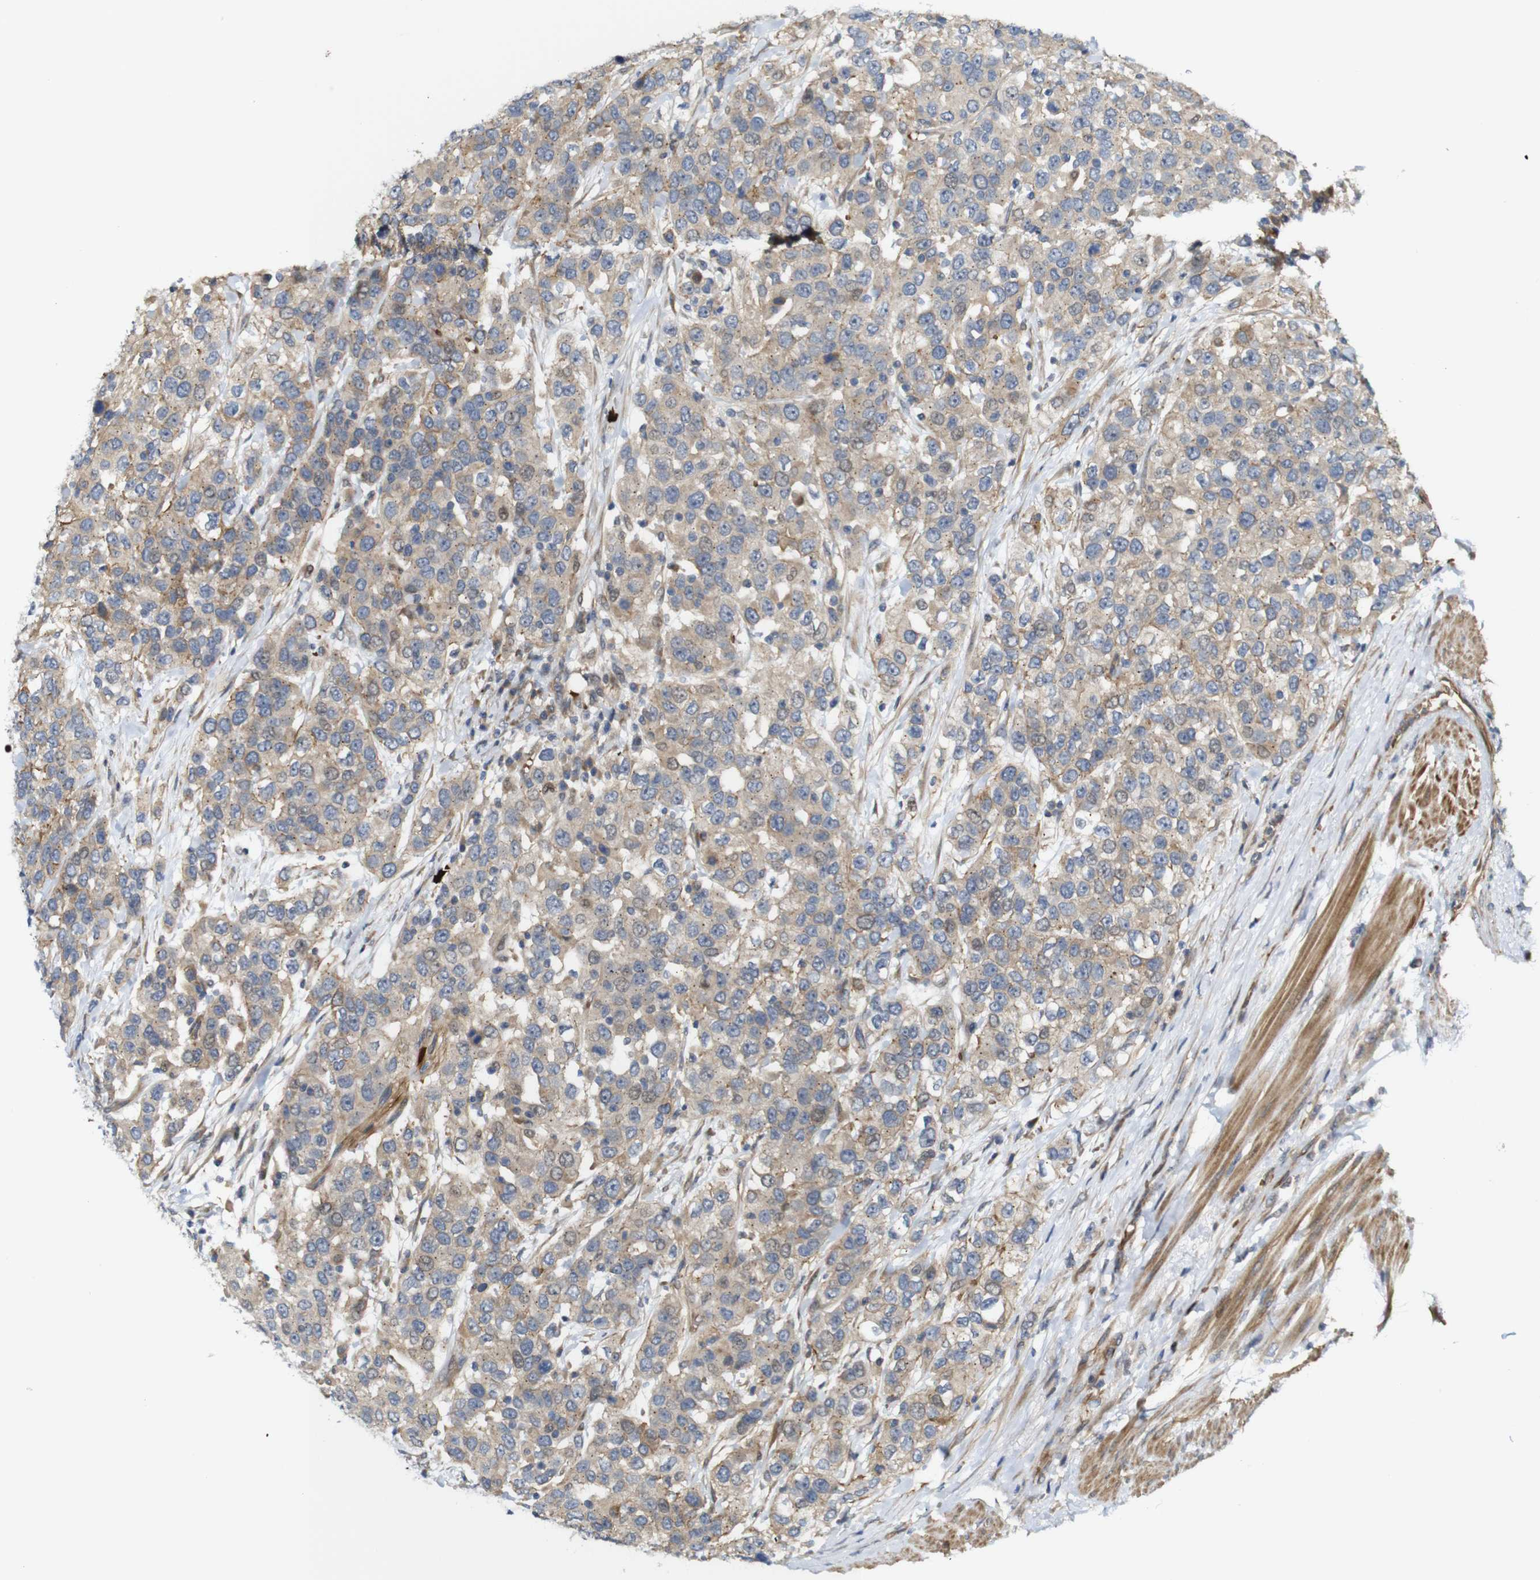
{"staining": {"intensity": "weak", "quantity": ">75%", "location": "cytoplasmic/membranous"}, "tissue": "urothelial cancer", "cell_type": "Tumor cells", "image_type": "cancer", "snomed": [{"axis": "morphology", "description": "Urothelial carcinoma, High grade"}, {"axis": "topography", "description": "Urinary bladder"}], "caption": "An image of high-grade urothelial carcinoma stained for a protein demonstrates weak cytoplasmic/membranous brown staining in tumor cells.", "gene": "RPTOR", "patient": {"sex": "female", "age": 80}}